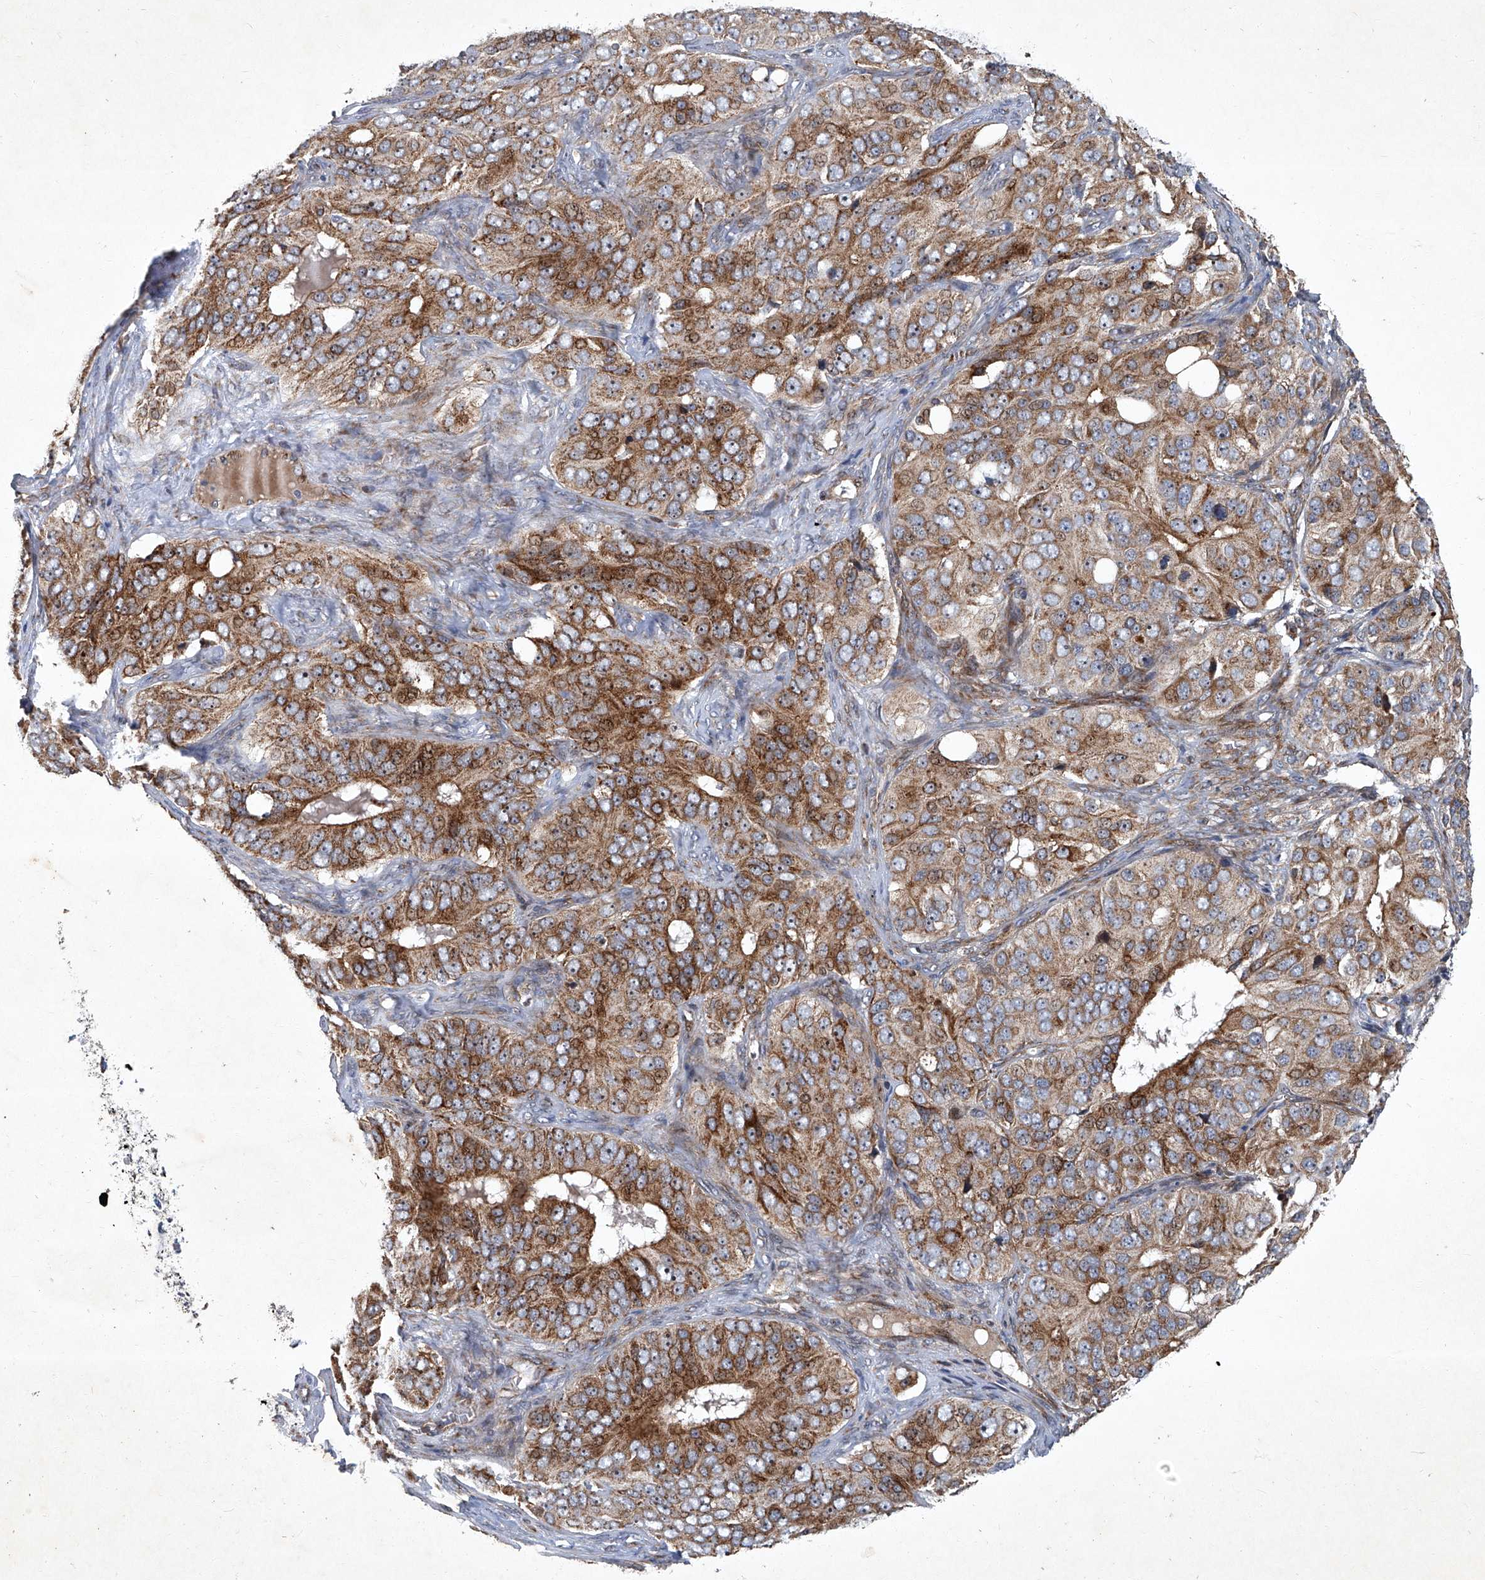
{"staining": {"intensity": "moderate", "quantity": ">75%", "location": "cytoplasmic/membranous"}, "tissue": "ovarian cancer", "cell_type": "Tumor cells", "image_type": "cancer", "snomed": [{"axis": "morphology", "description": "Carcinoma, endometroid"}, {"axis": "topography", "description": "Ovary"}], "caption": "This is an image of immunohistochemistry staining of ovarian cancer (endometroid carcinoma), which shows moderate positivity in the cytoplasmic/membranous of tumor cells.", "gene": "GPR132", "patient": {"sex": "female", "age": 51}}